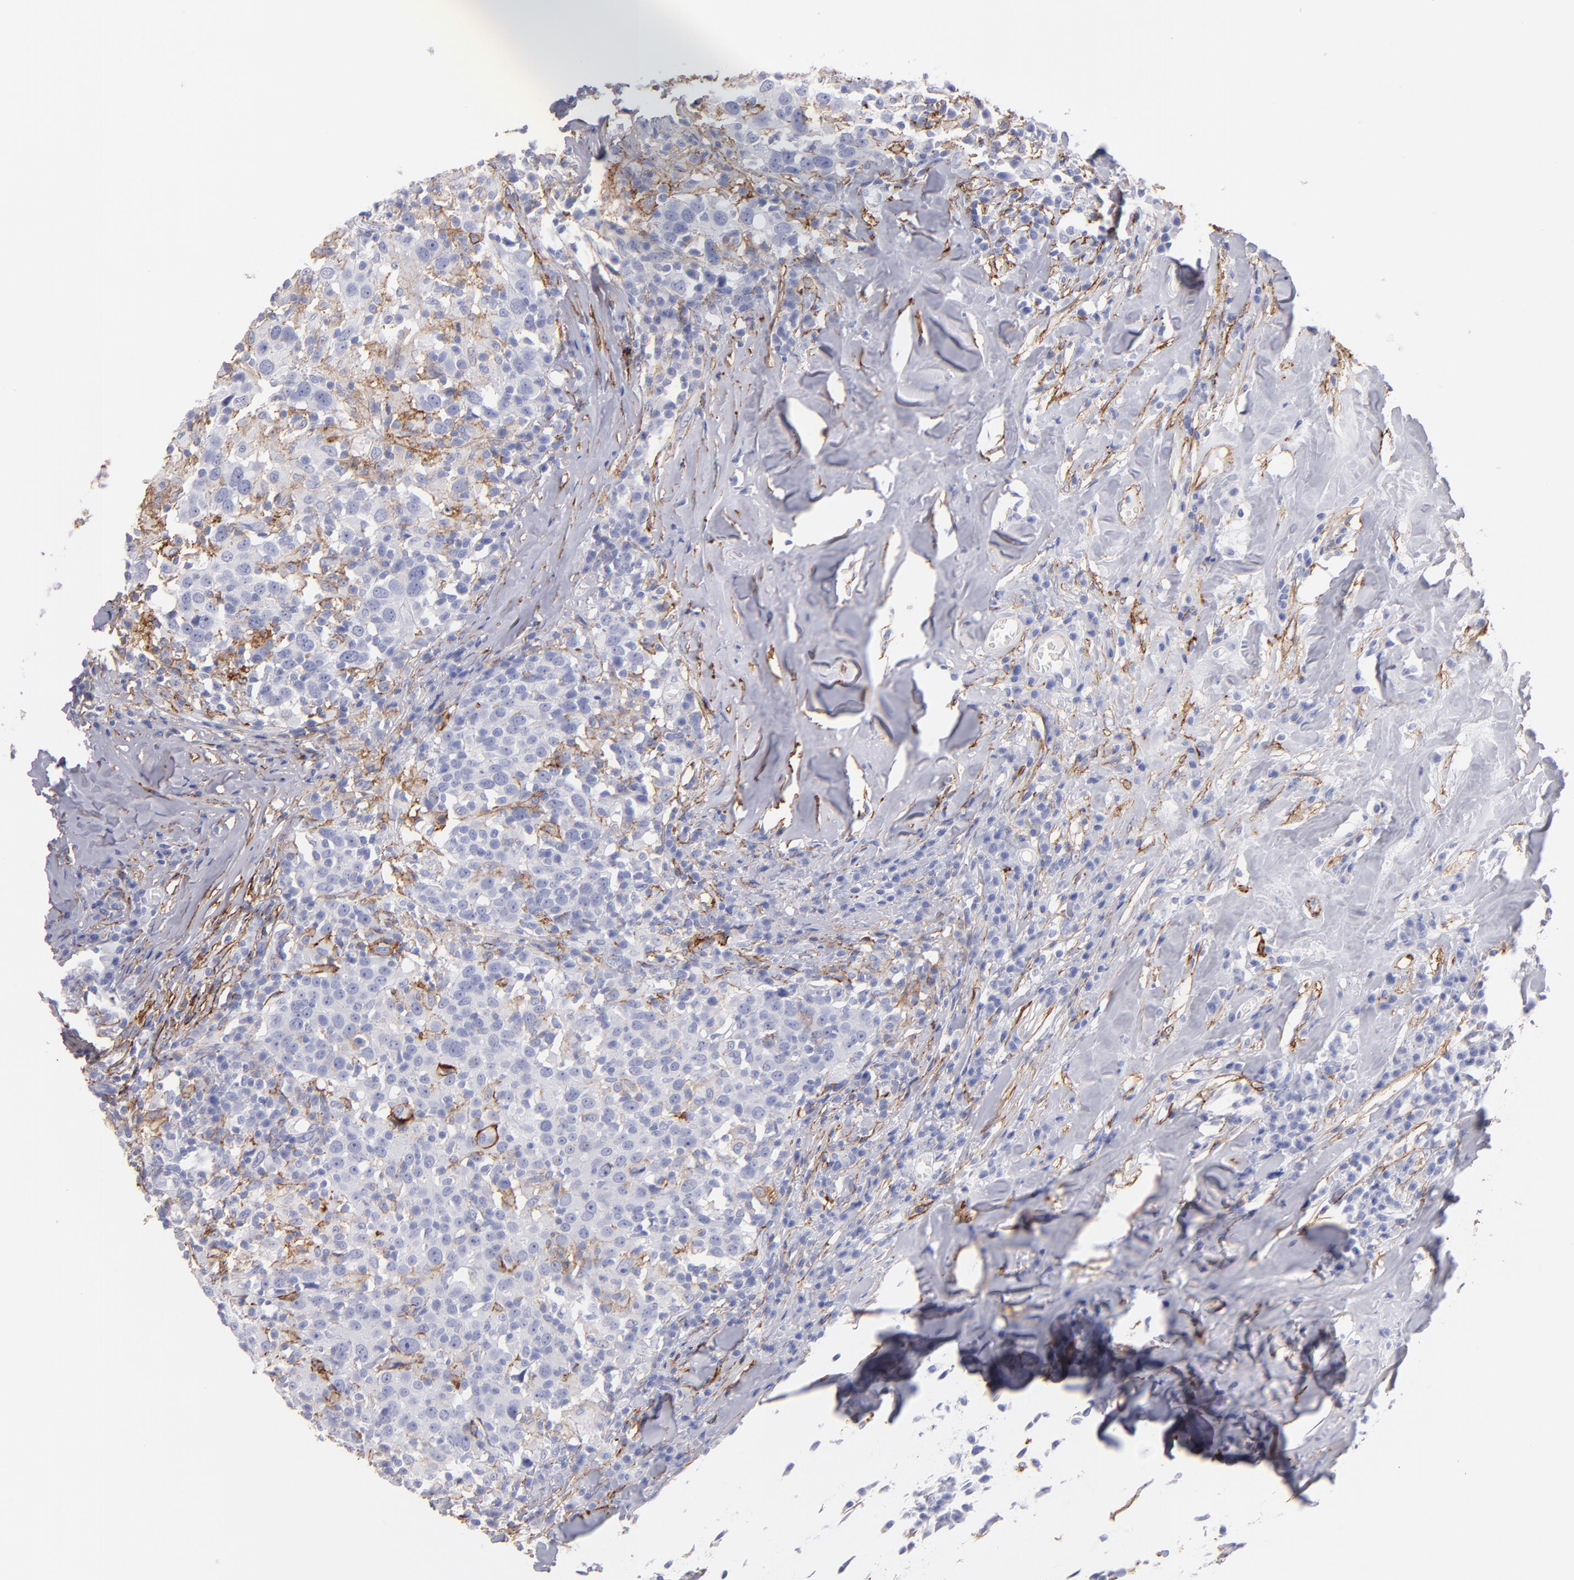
{"staining": {"intensity": "moderate", "quantity": "<25%", "location": "cytoplasmic/membranous"}, "tissue": "head and neck cancer", "cell_type": "Tumor cells", "image_type": "cancer", "snomed": [{"axis": "morphology", "description": "Adenocarcinoma, NOS"}, {"axis": "topography", "description": "Salivary gland"}, {"axis": "topography", "description": "Head-Neck"}], "caption": "Immunohistochemical staining of human adenocarcinoma (head and neck) exhibits low levels of moderate cytoplasmic/membranous positivity in about <25% of tumor cells. (IHC, brightfield microscopy, high magnification).", "gene": "AHNAK2", "patient": {"sex": "female", "age": 65}}